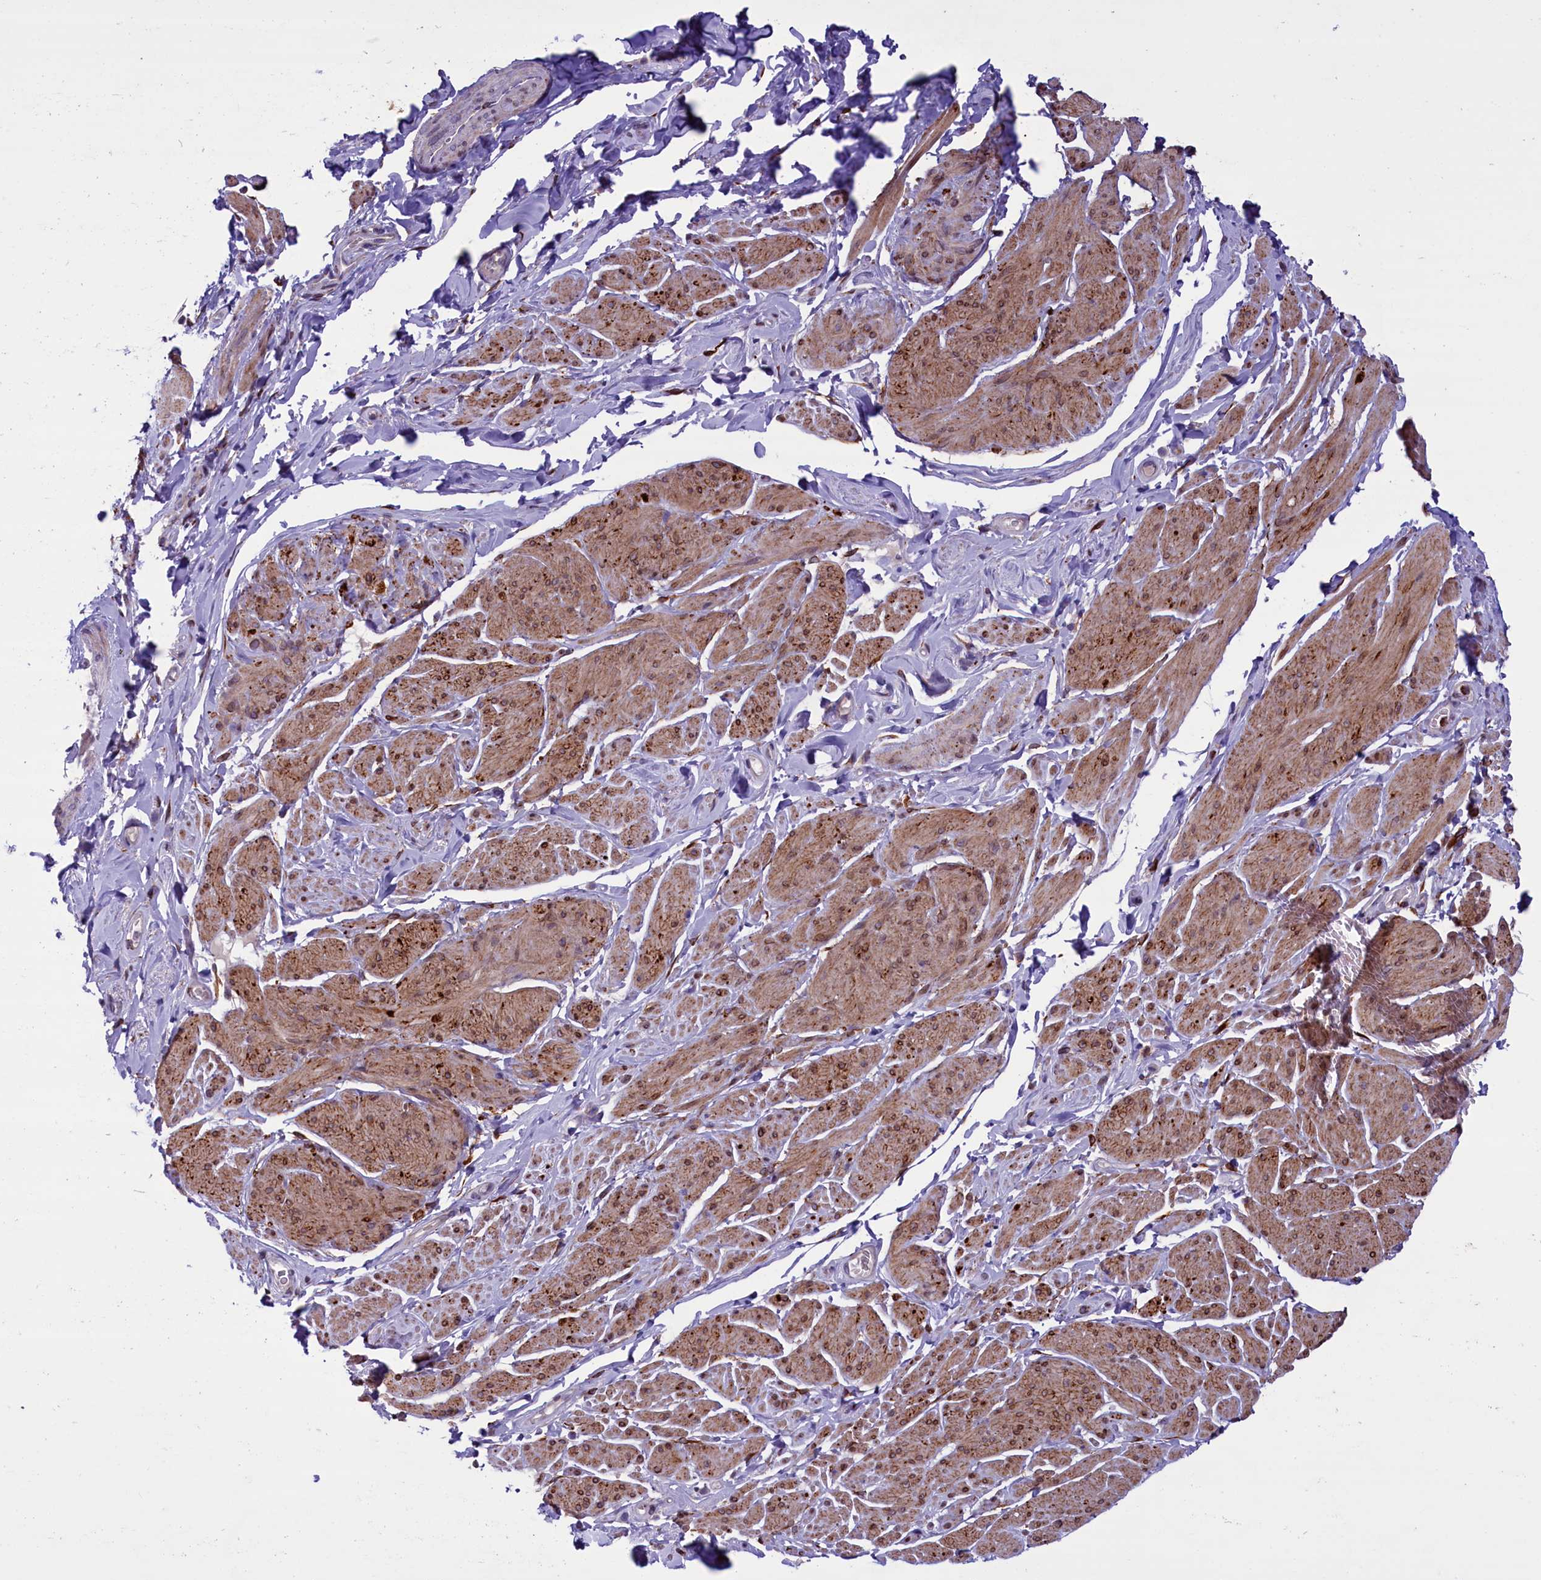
{"staining": {"intensity": "moderate", "quantity": ">75%", "location": "cytoplasmic/membranous"}, "tissue": "smooth muscle", "cell_type": "Smooth muscle cells", "image_type": "normal", "snomed": [{"axis": "morphology", "description": "Normal tissue, NOS"}, {"axis": "topography", "description": "Smooth muscle"}, {"axis": "topography", "description": "Peripheral nerve tissue"}], "caption": "Smooth muscle cells show medium levels of moderate cytoplasmic/membranous staining in about >75% of cells in unremarkable smooth muscle.", "gene": "MIEF2", "patient": {"sex": "male", "age": 69}}